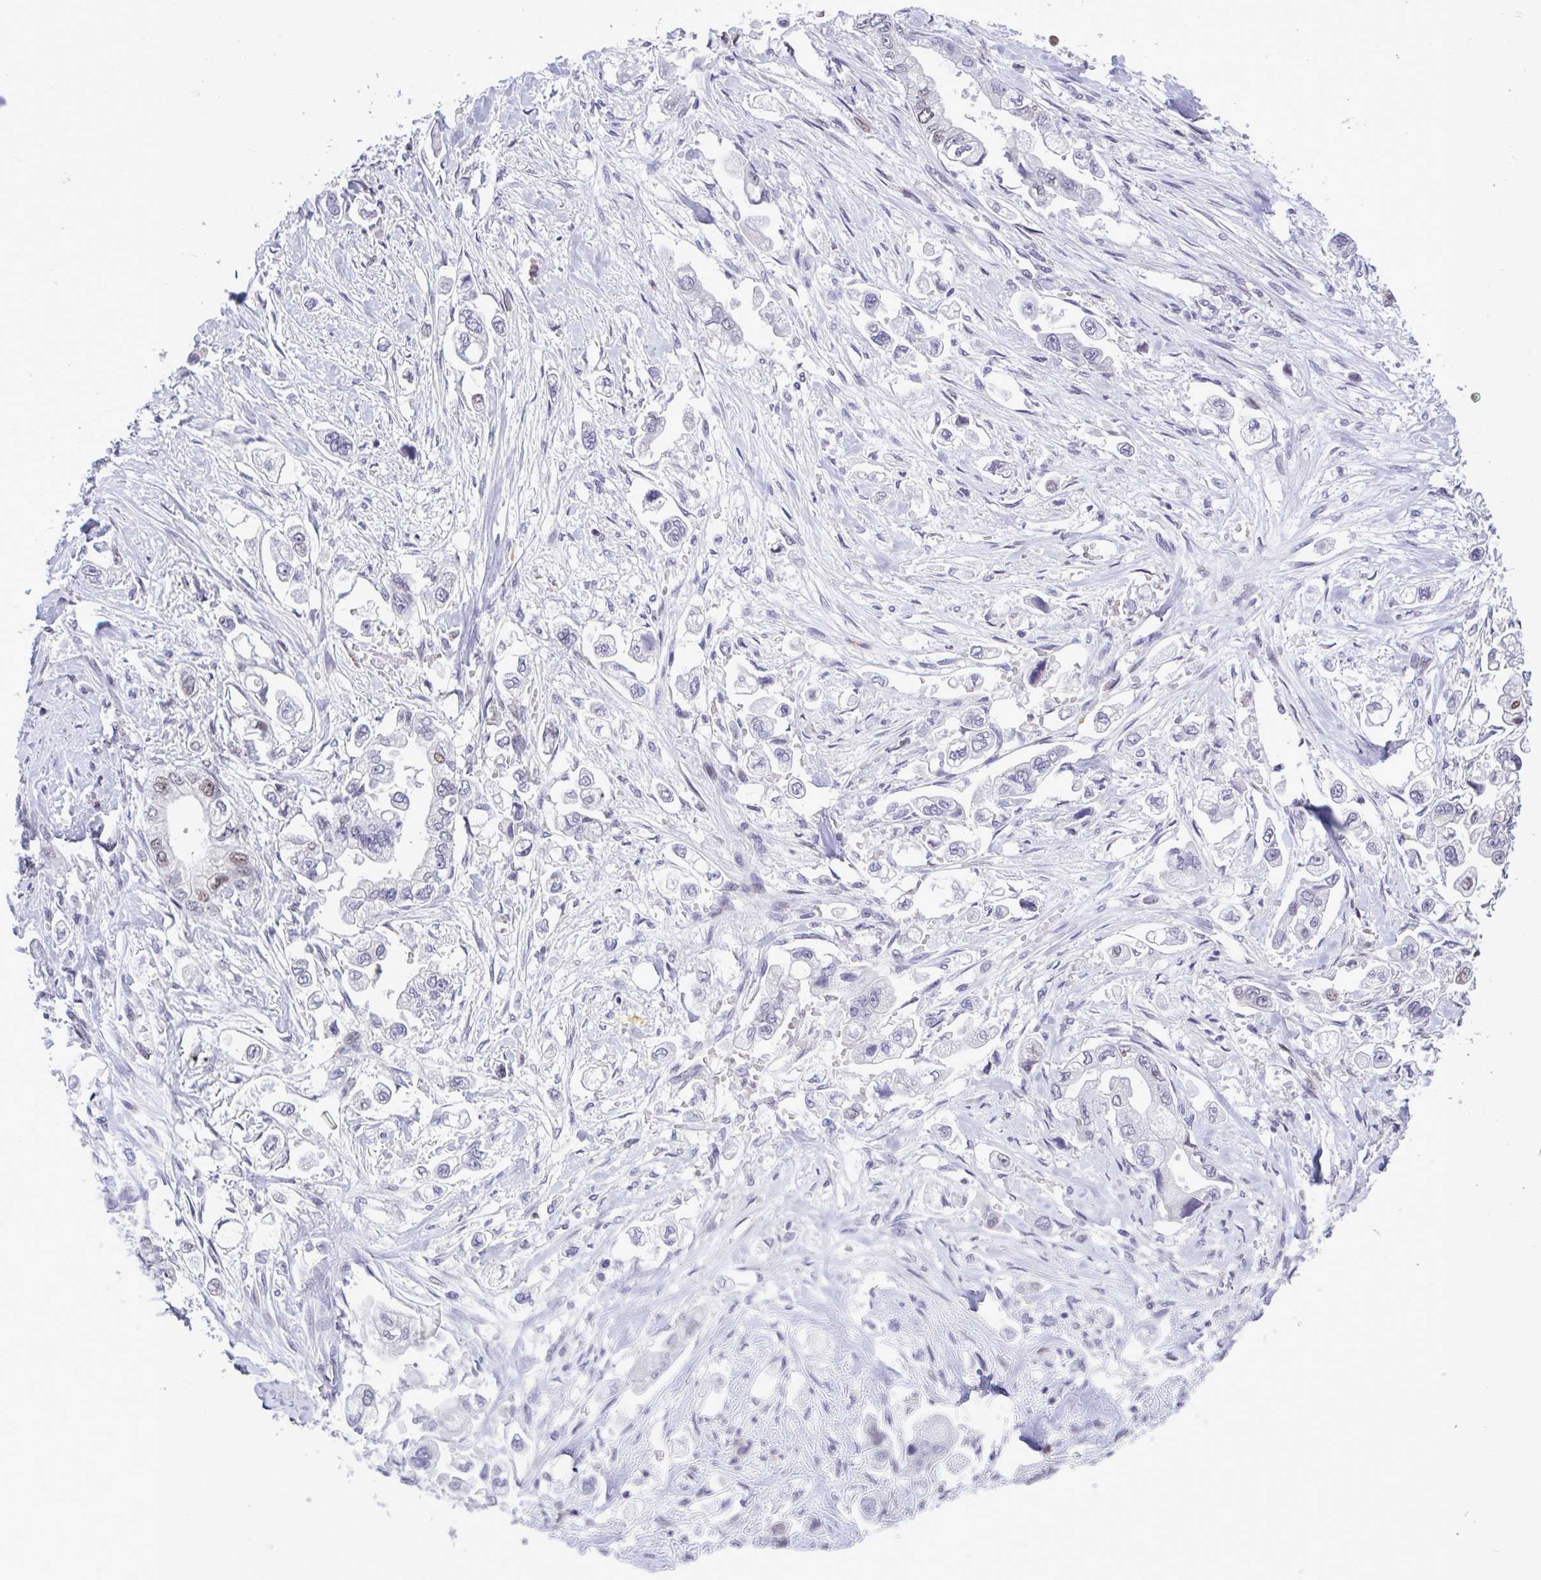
{"staining": {"intensity": "weak", "quantity": "<25%", "location": "nuclear"}, "tissue": "stomach cancer", "cell_type": "Tumor cells", "image_type": "cancer", "snomed": [{"axis": "morphology", "description": "Adenocarcinoma, NOS"}, {"axis": "topography", "description": "Stomach"}], "caption": "An image of human adenocarcinoma (stomach) is negative for staining in tumor cells.", "gene": "C1QL2", "patient": {"sex": "male", "age": 62}}